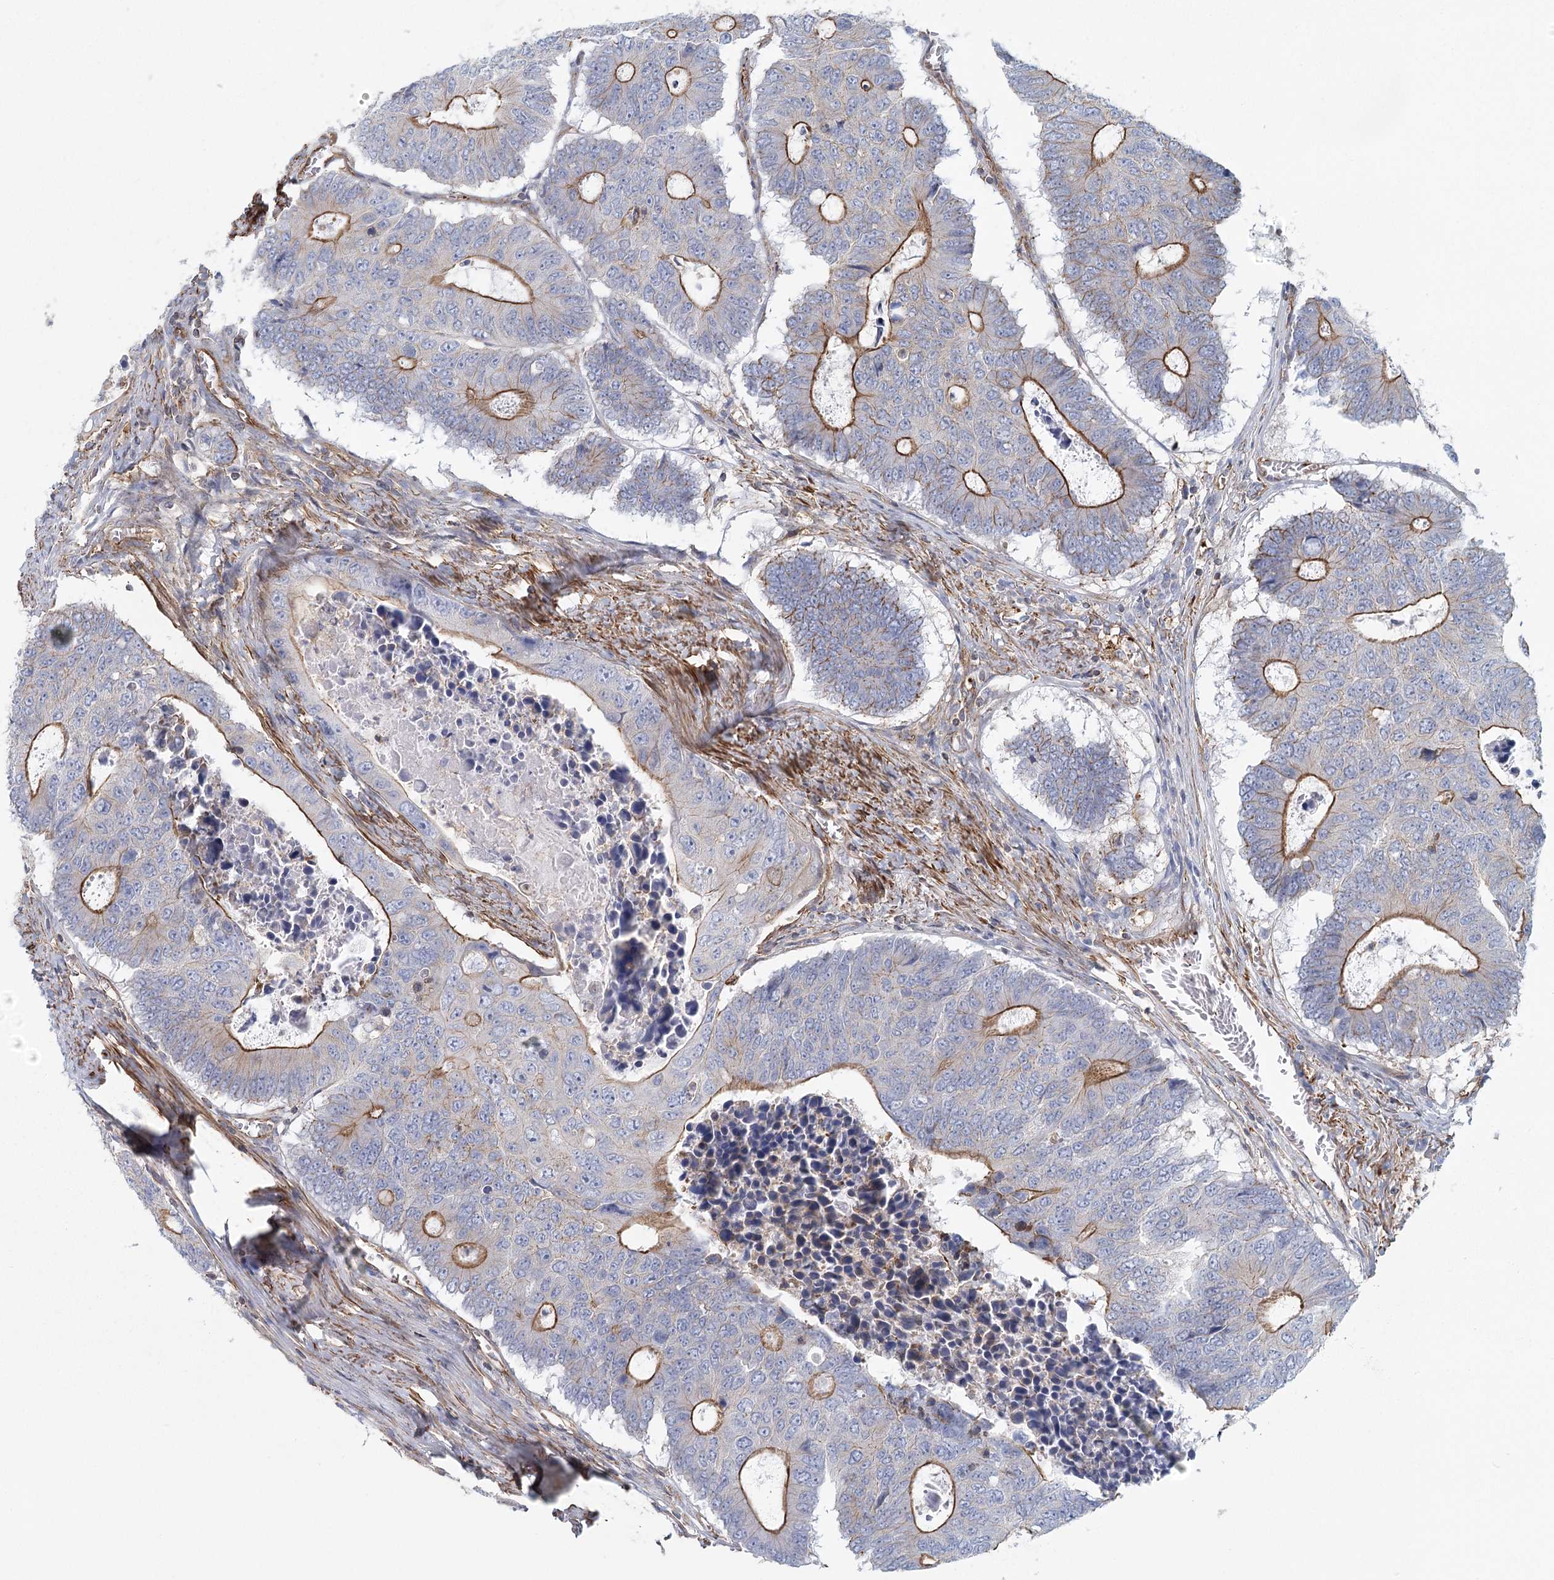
{"staining": {"intensity": "moderate", "quantity": "25%-75%", "location": "cytoplasmic/membranous"}, "tissue": "colorectal cancer", "cell_type": "Tumor cells", "image_type": "cancer", "snomed": [{"axis": "morphology", "description": "Adenocarcinoma, NOS"}, {"axis": "topography", "description": "Colon"}], "caption": "This micrograph shows IHC staining of colorectal adenocarcinoma, with medium moderate cytoplasmic/membranous staining in about 25%-75% of tumor cells.", "gene": "IFT46", "patient": {"sex": "male", "age": 87}}